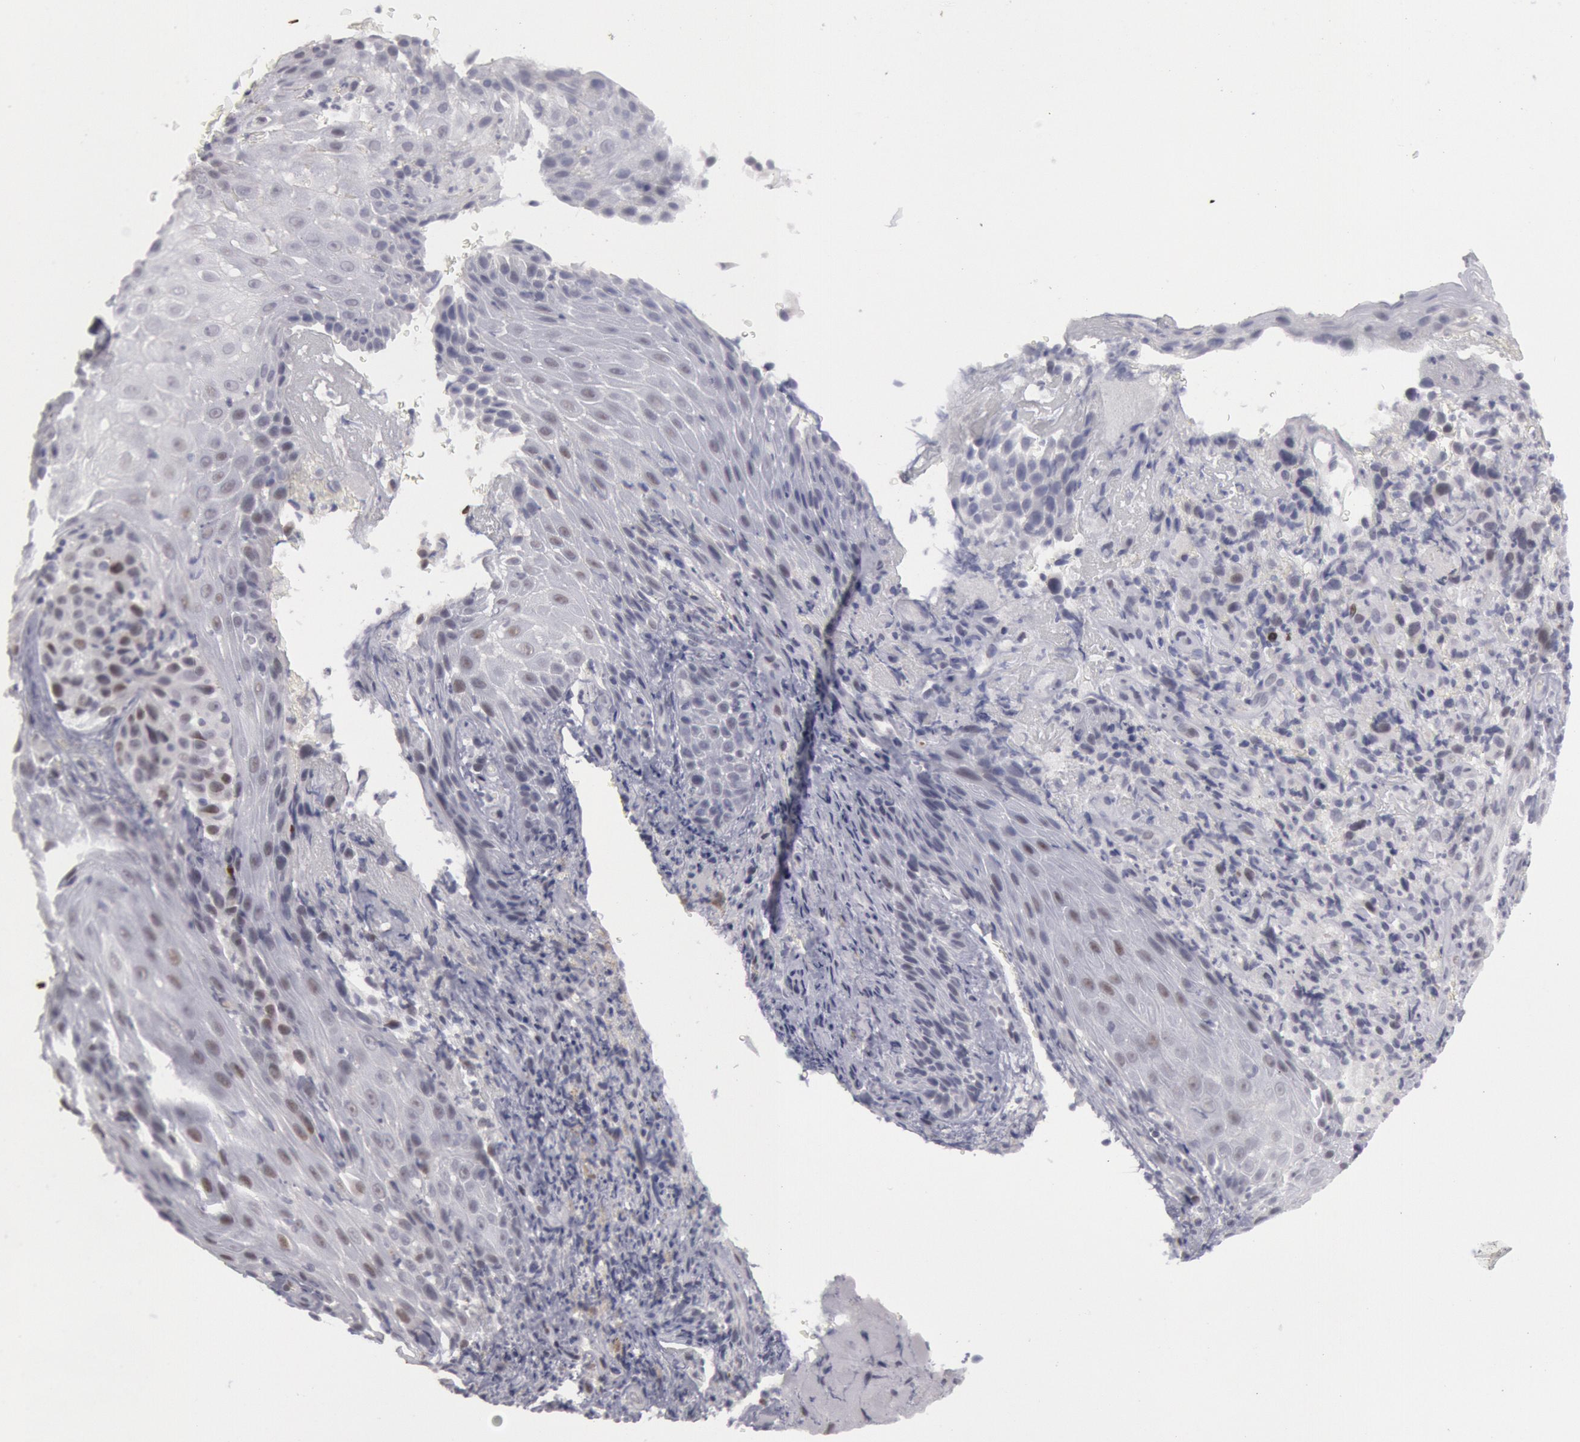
{"staining": {"intensity": "negative", "quantity": "none", "location": "none"}, "tissue": "melanoma", "cell_type": "Tumor cells", "image_type": "cancer", "snomed": [{"axis": "morphology", "description": "Malignant melanoma, NOS"}, {"axis": "topography", "description": "Skin"}], "caption": "IHC micrograph of human melanoma stained for a protein (brown), which exhibits no positivity in tumor cells.", "gene": "JOSD1", "patient": {"sex": "male", "age": 75}}